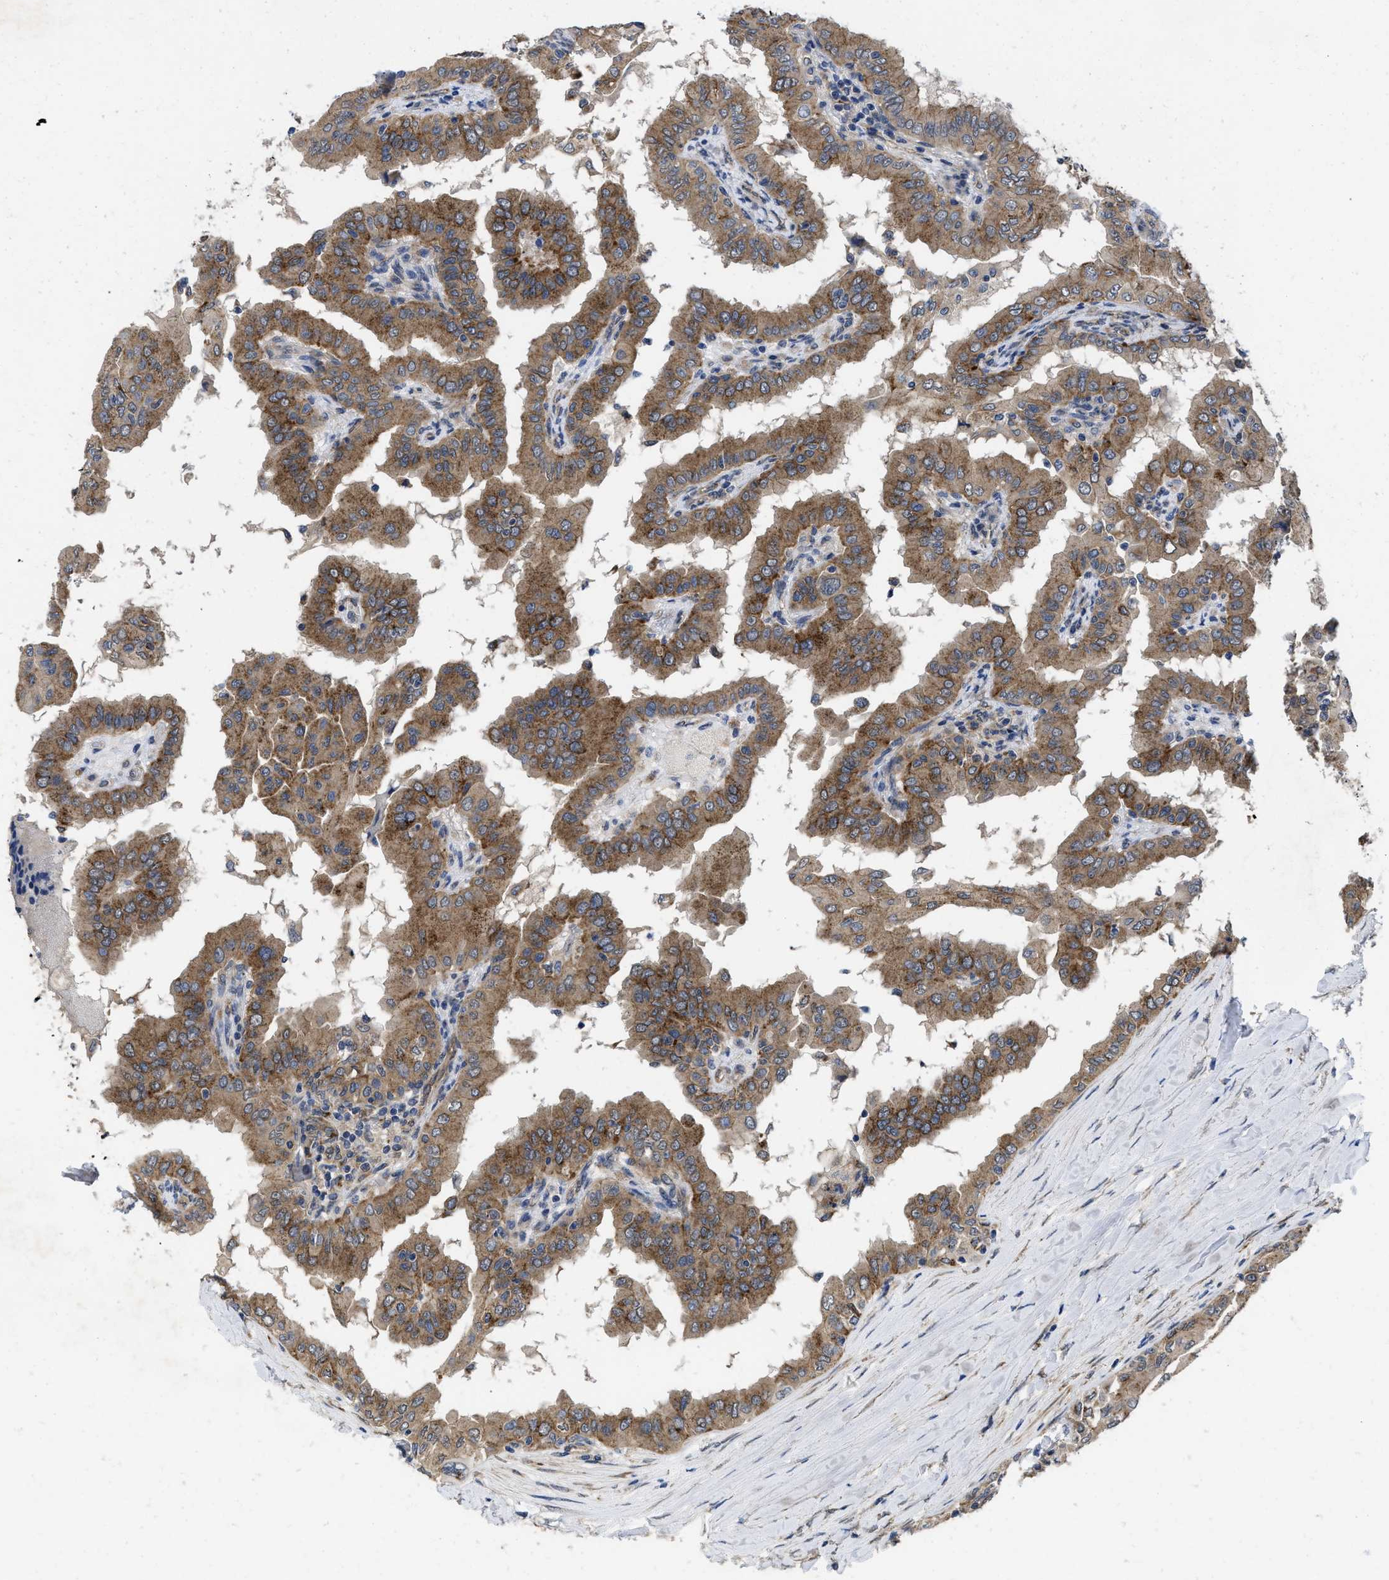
{"staining": {"intensity": "moderate", "quantity": ">75%", "location": "cytoplasmic/membranous"}, "tissue": "thyroid cancer", "cell_type": "Tumor cells", "image_type": "cancer", "snomed": [{"axis": "morphology", "description": "Papillary adenocarcinoma, NOS"}, {"axis": "topography", "description": "Thyroid gland"}], "caption": "Immunohistochemistry (IHC) image of human papillary adenocarcinoma (thyroid) stained for a protein (brown), which displays medium levels of moderate cytoplasmic/membranous staining in approximately >75% of tumor cells.", "gene": "PKD2", "patient": {"sex": "male", "age": 33}}